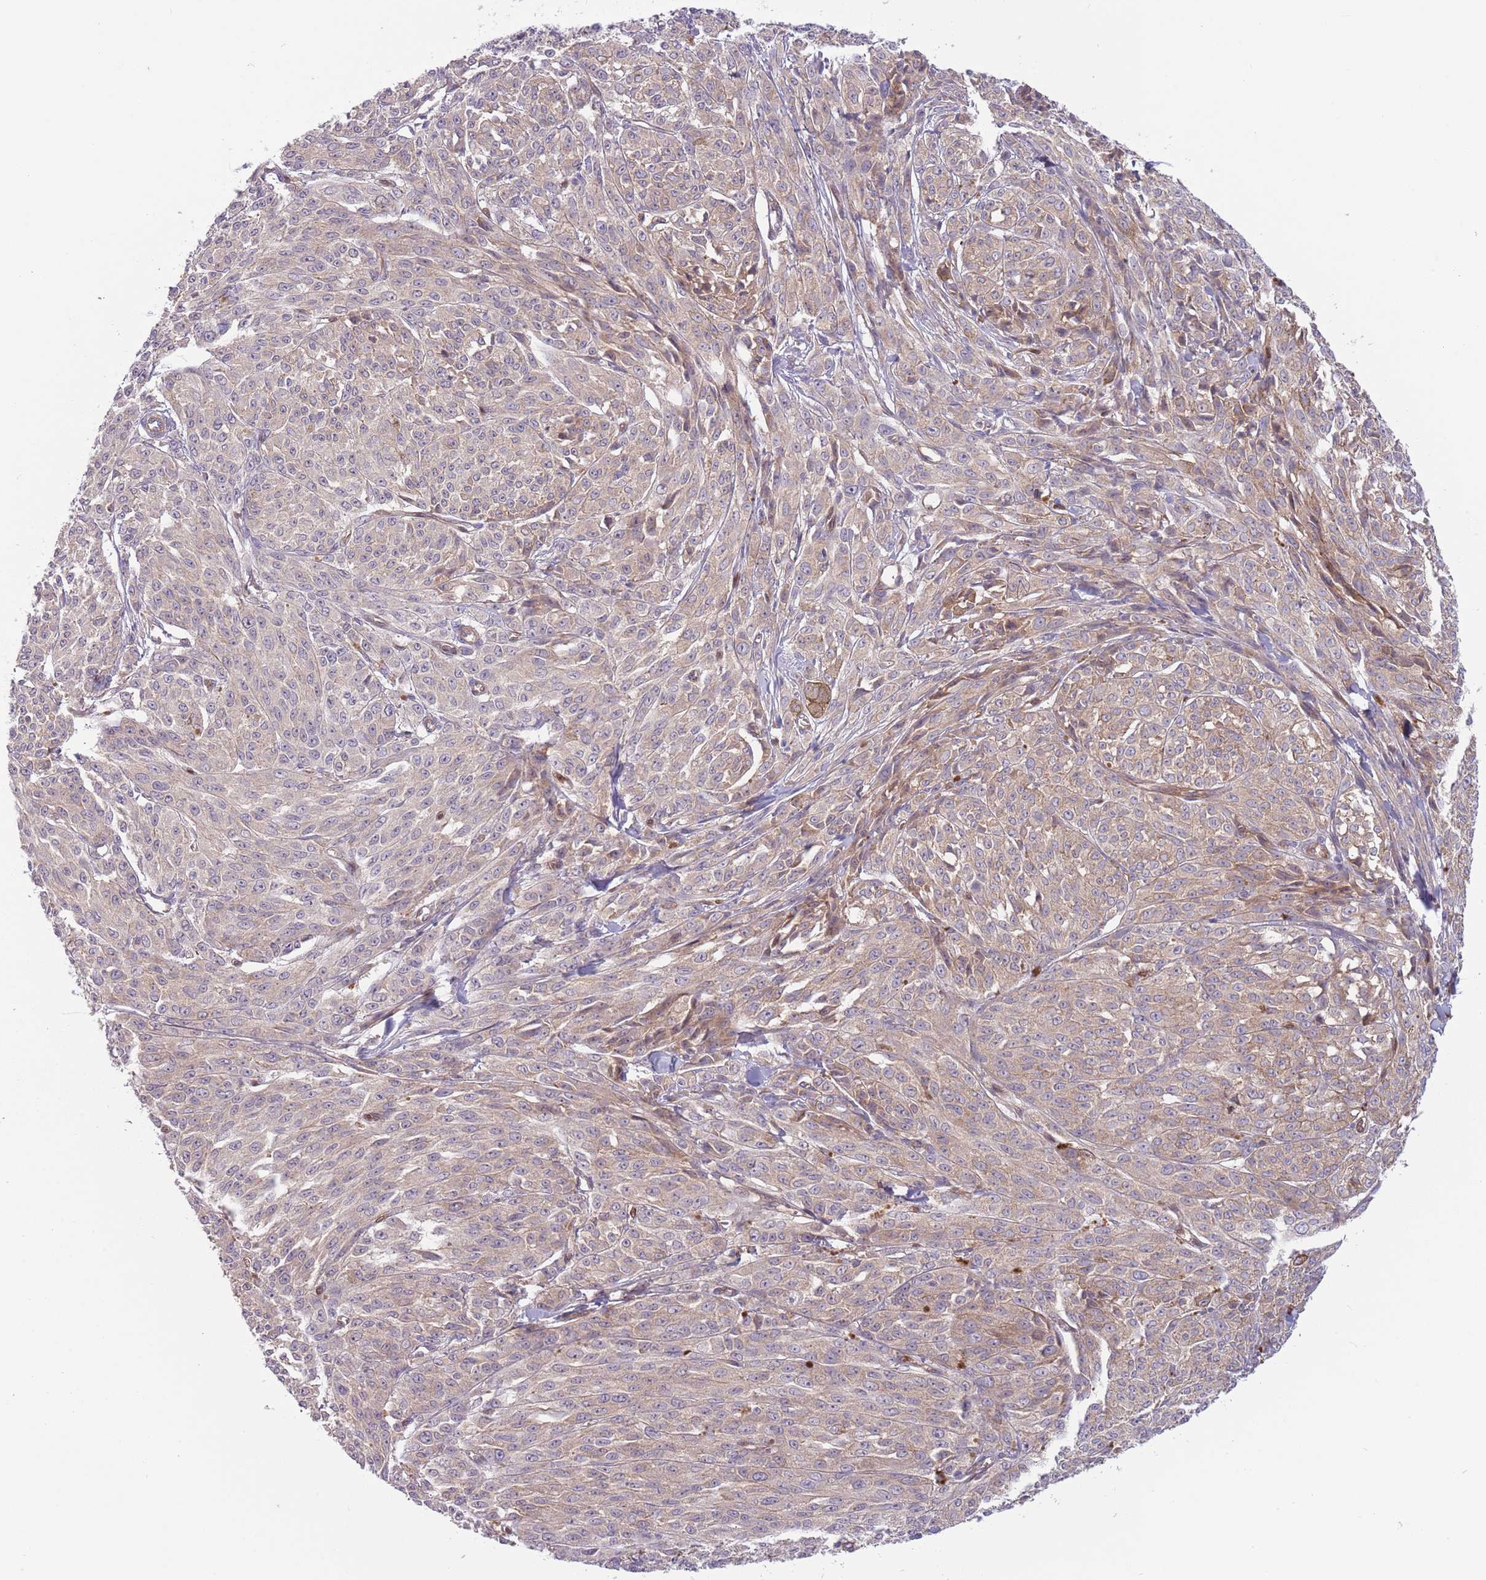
{"staining": {"intensity": "negative", "quantity": "none", "location": "none"}, "tissue": "melanoma", "cell_type": "Tumor cells", "image_type": "cancer", "snomed": [{"axis": "morphology", "description": "Malignant melanoma, NOS"}, {"axis": "topography", "description": "Skin"}], "caption": "Protein analysis of melanoma shows no significant positivity in tumor cells. (Immunohistochemistry (ihc), brightfield microscopy, high magnification).", "gene": "SAV1", "patient": {"sex": "female", "age": 52}}